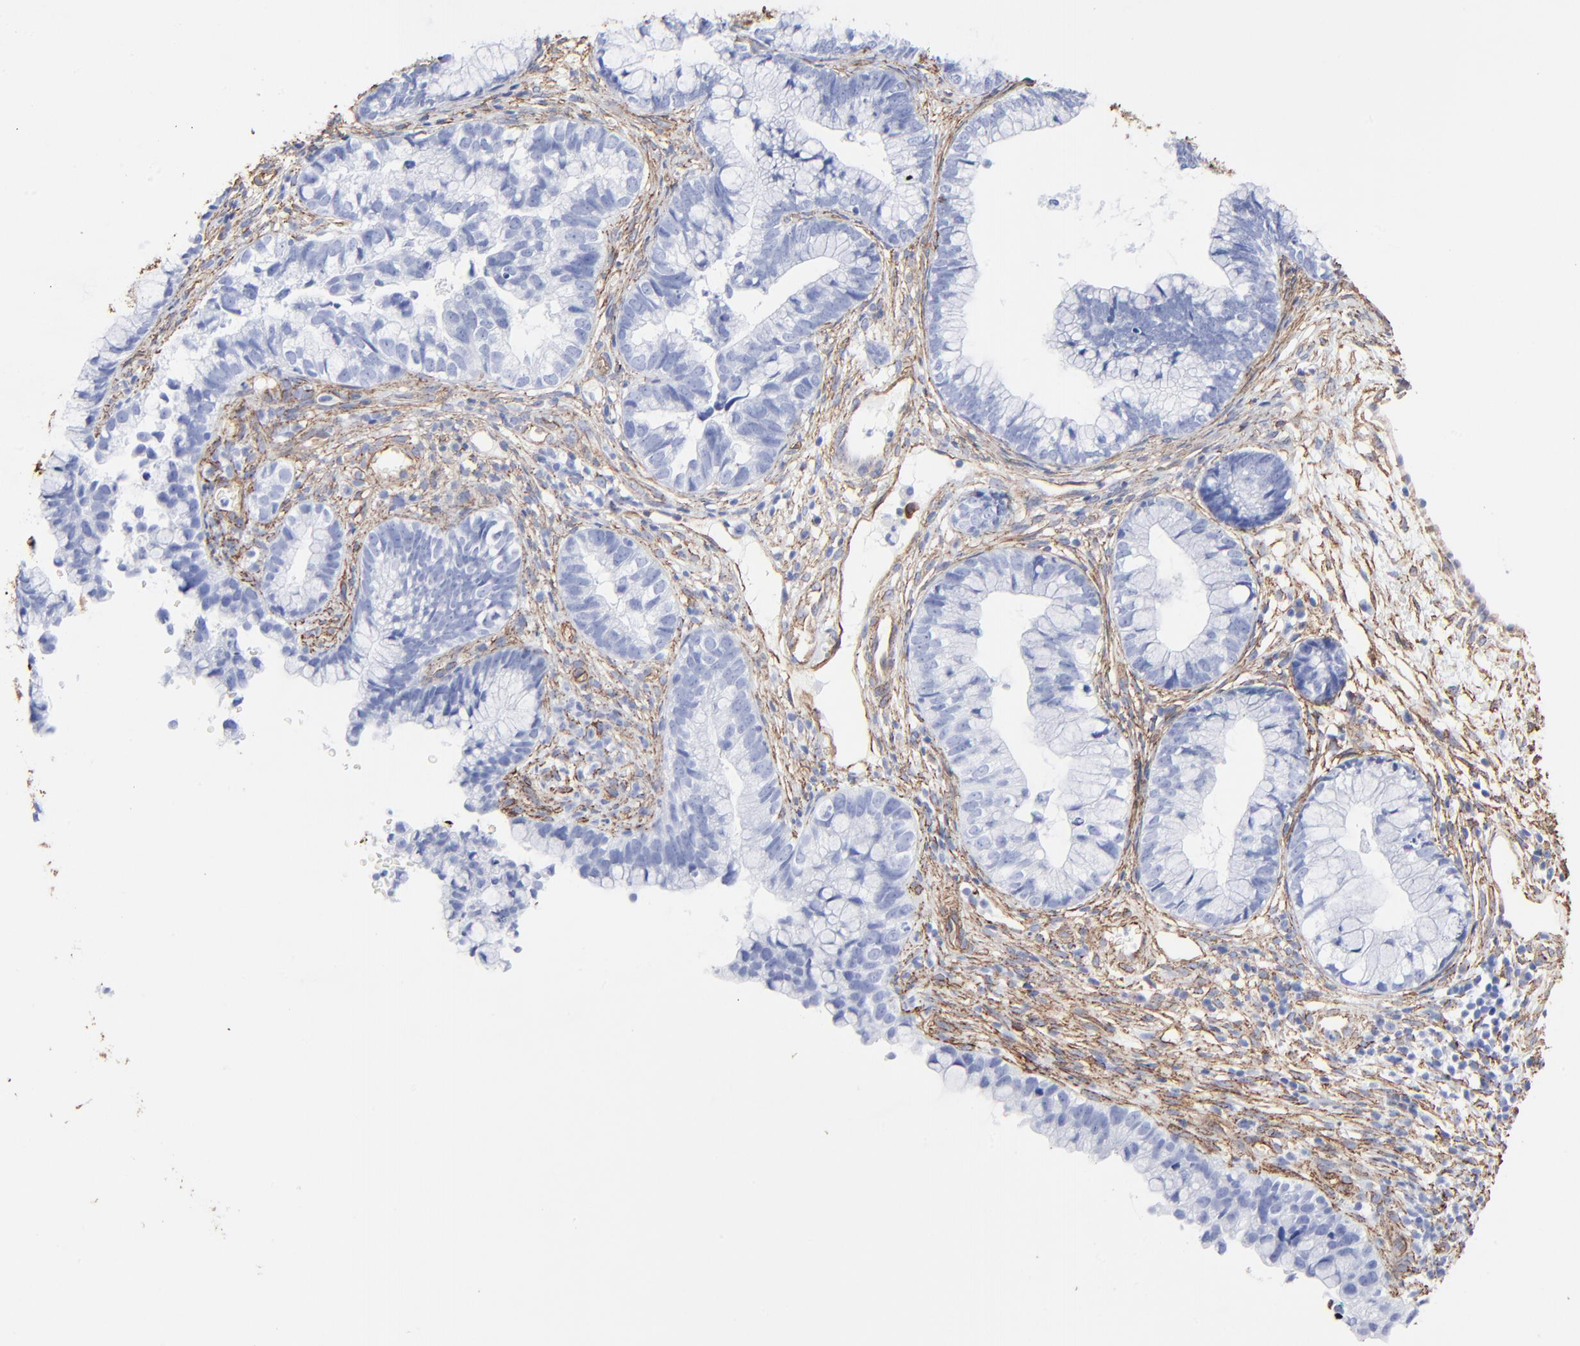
{"staining": {"intensity": "negative", "quantity": "none", "location": "none"}, "tissue": "cervical cancer", "cell_type": "Tumor cells", "image_type": "cancer", "snomed": [{"axis": "morphology", "description": "Adenocarcinoma, NOS"}, {"axis": "topography", "description": "Cervix"}], "caption": "Immunohistochemical staining of human cervical adenocarcinoma displays no significant staining in tumor cells.", "gene": "CAV1", "patient": {"sex": "female", "age": 44}}